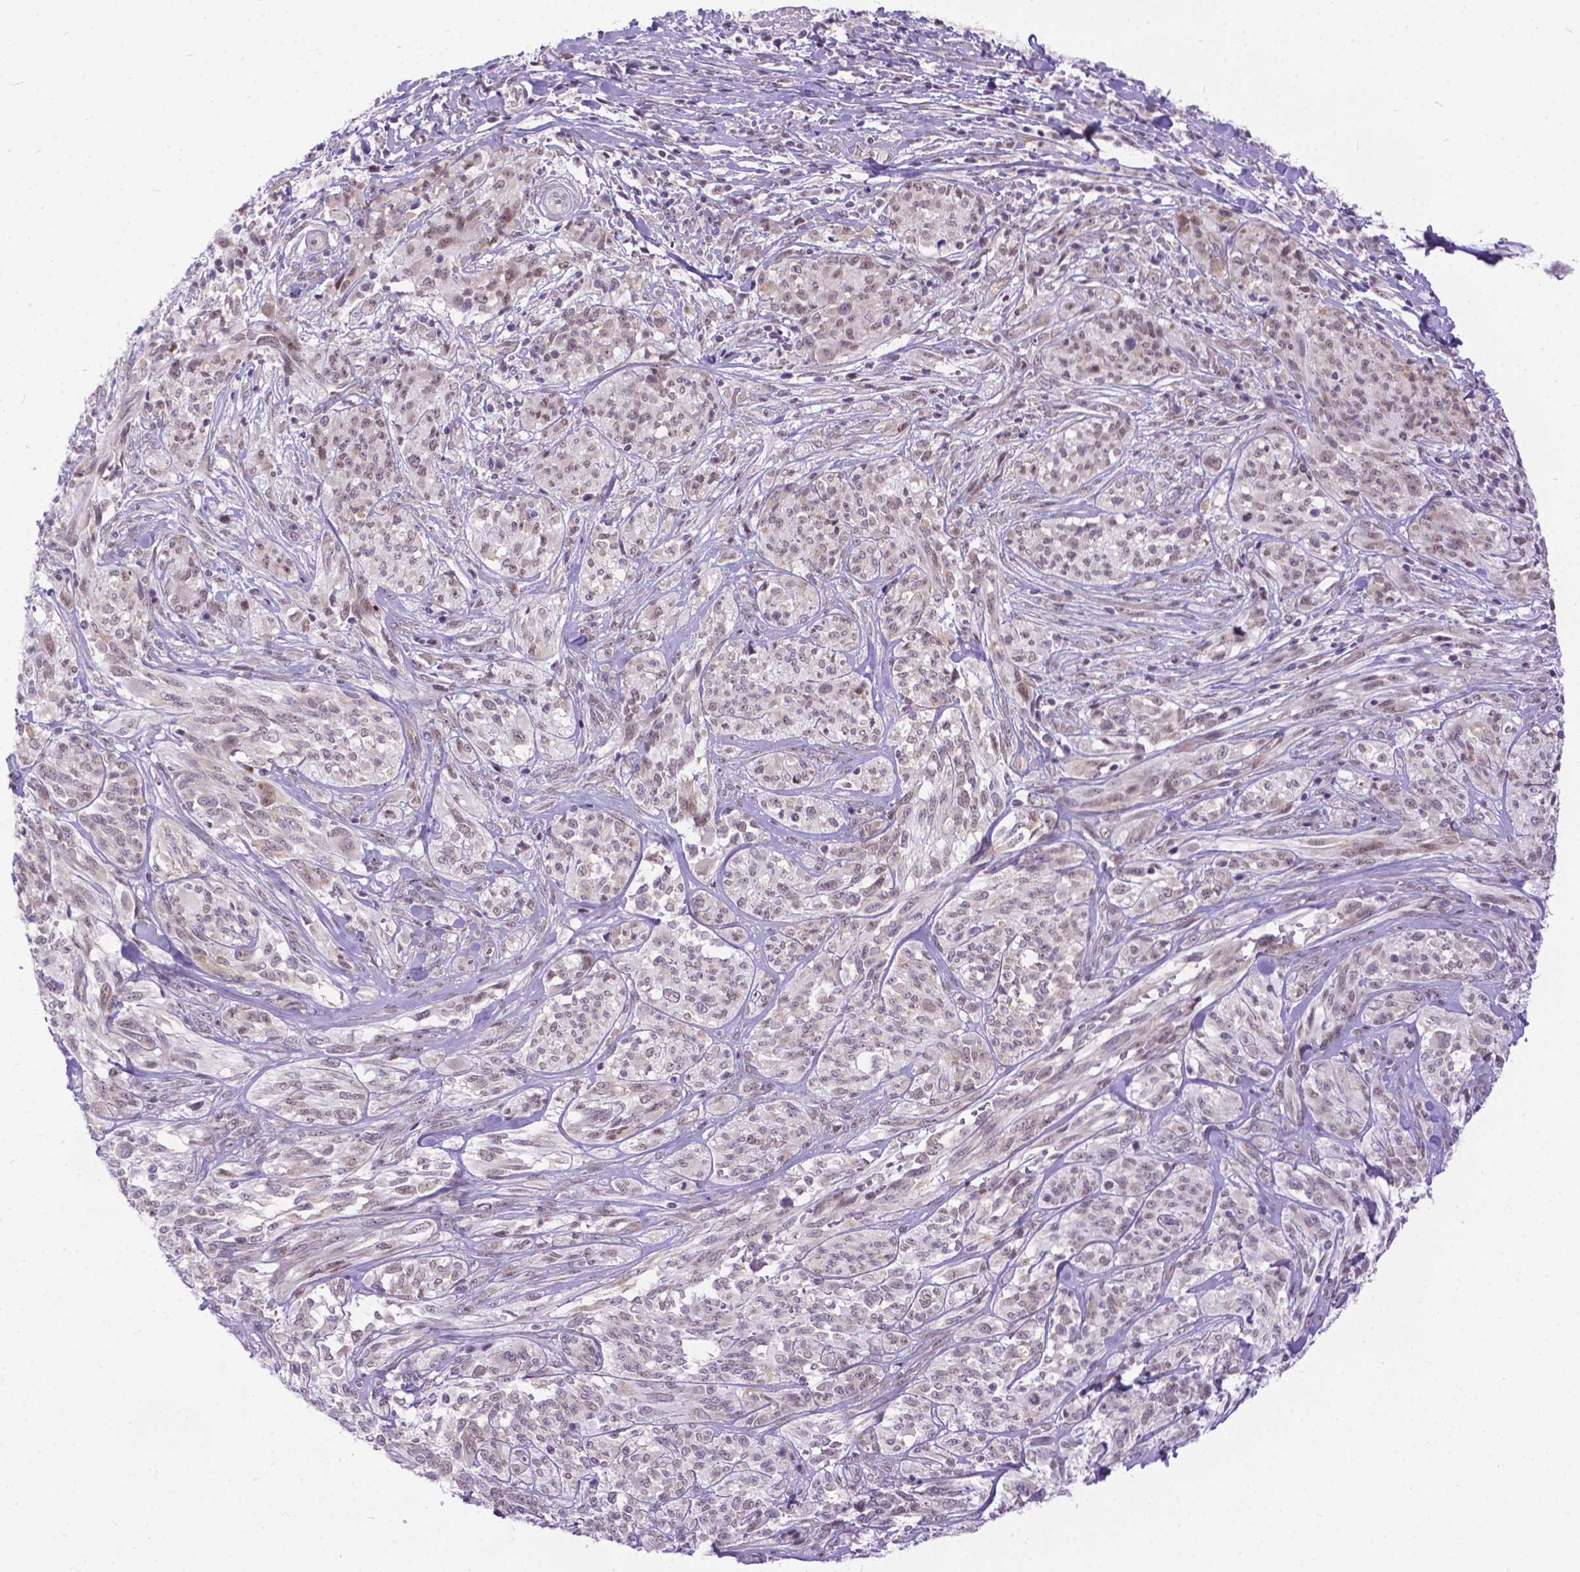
{"staining": {"intensity": "weak", "quantity": ">75%", "location": "nuclear"}, "tissue": "melanoma", "cell_type": "Tumor cells", "image_type": "cancer", "snomed": [{"axis": "morphology", "description": "Malignant melanoma, NOS"}, {"axis": "topography", "description": "Skin"}], "caption": "The immunohistochemical stain shows weak nuclear staining in tumor cells of melanoma tissue.", "gene": "FAM124B", "patient": {"sex": "female", "age": 91}}